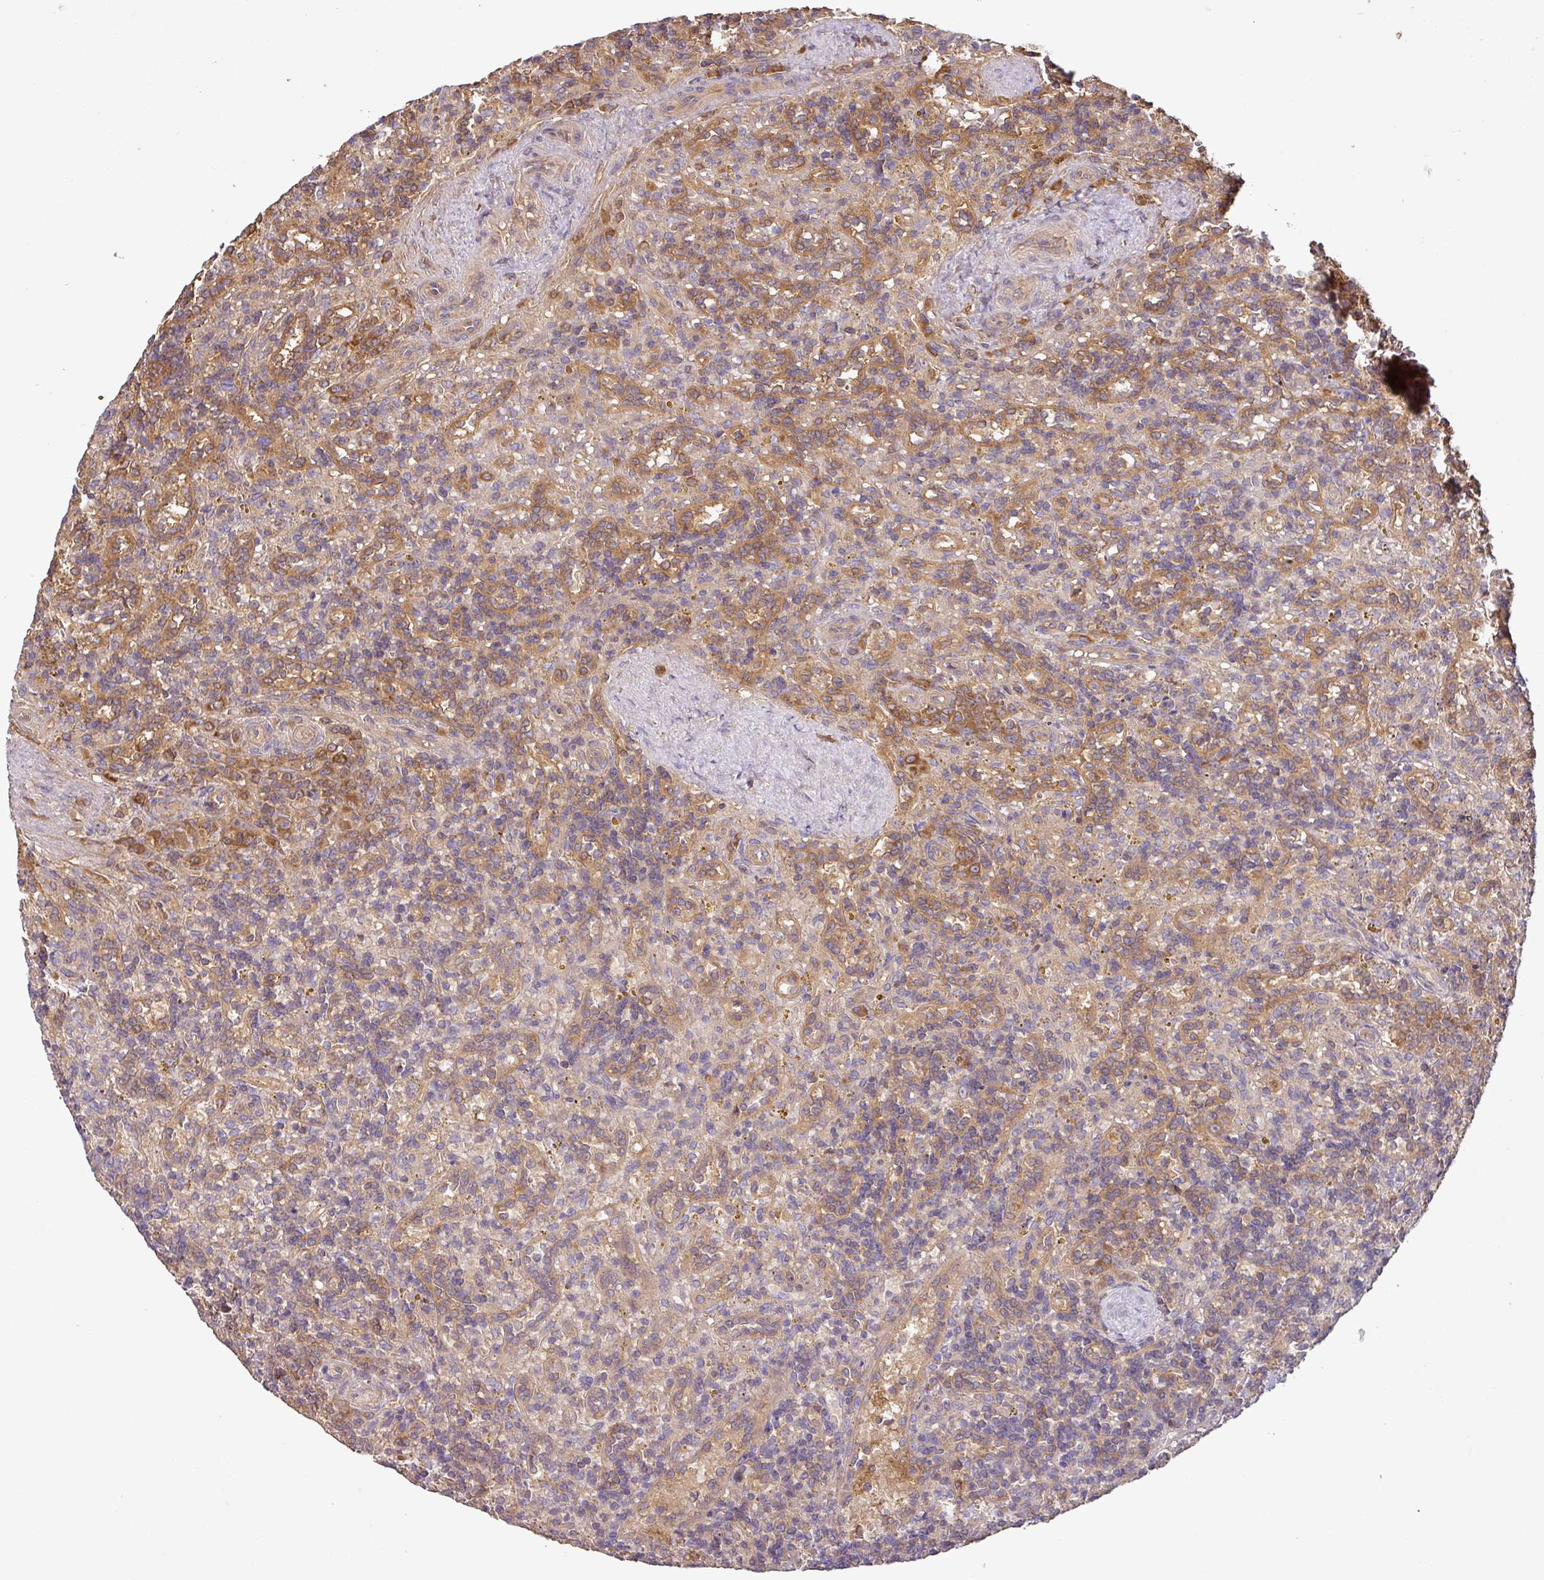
{"staining": {"intensity": "moderate", "quantity": "25%-75%", "location": "cytoplasmic/membranous"}, "tissue": "lymphoma", "cell_type": "Tumor cells", "image_type": "cancer", "snomed": [{"axis": "morphology", "description": "Malignant lymphoma, non-Hodgkin's type, Low grade"}, {"axis": "topography", "description": "Spleen"}], "caption": "This micrograph demonstrates IHC staining of low-grade malignant lymphoma, non-Hodgkin's type, with medium moderate cytoplasmic/membranous positivity in about 25%-75% of tumor cells.", "gene": "GSPT1", "patient": {"sex": "male", "age": 67}}